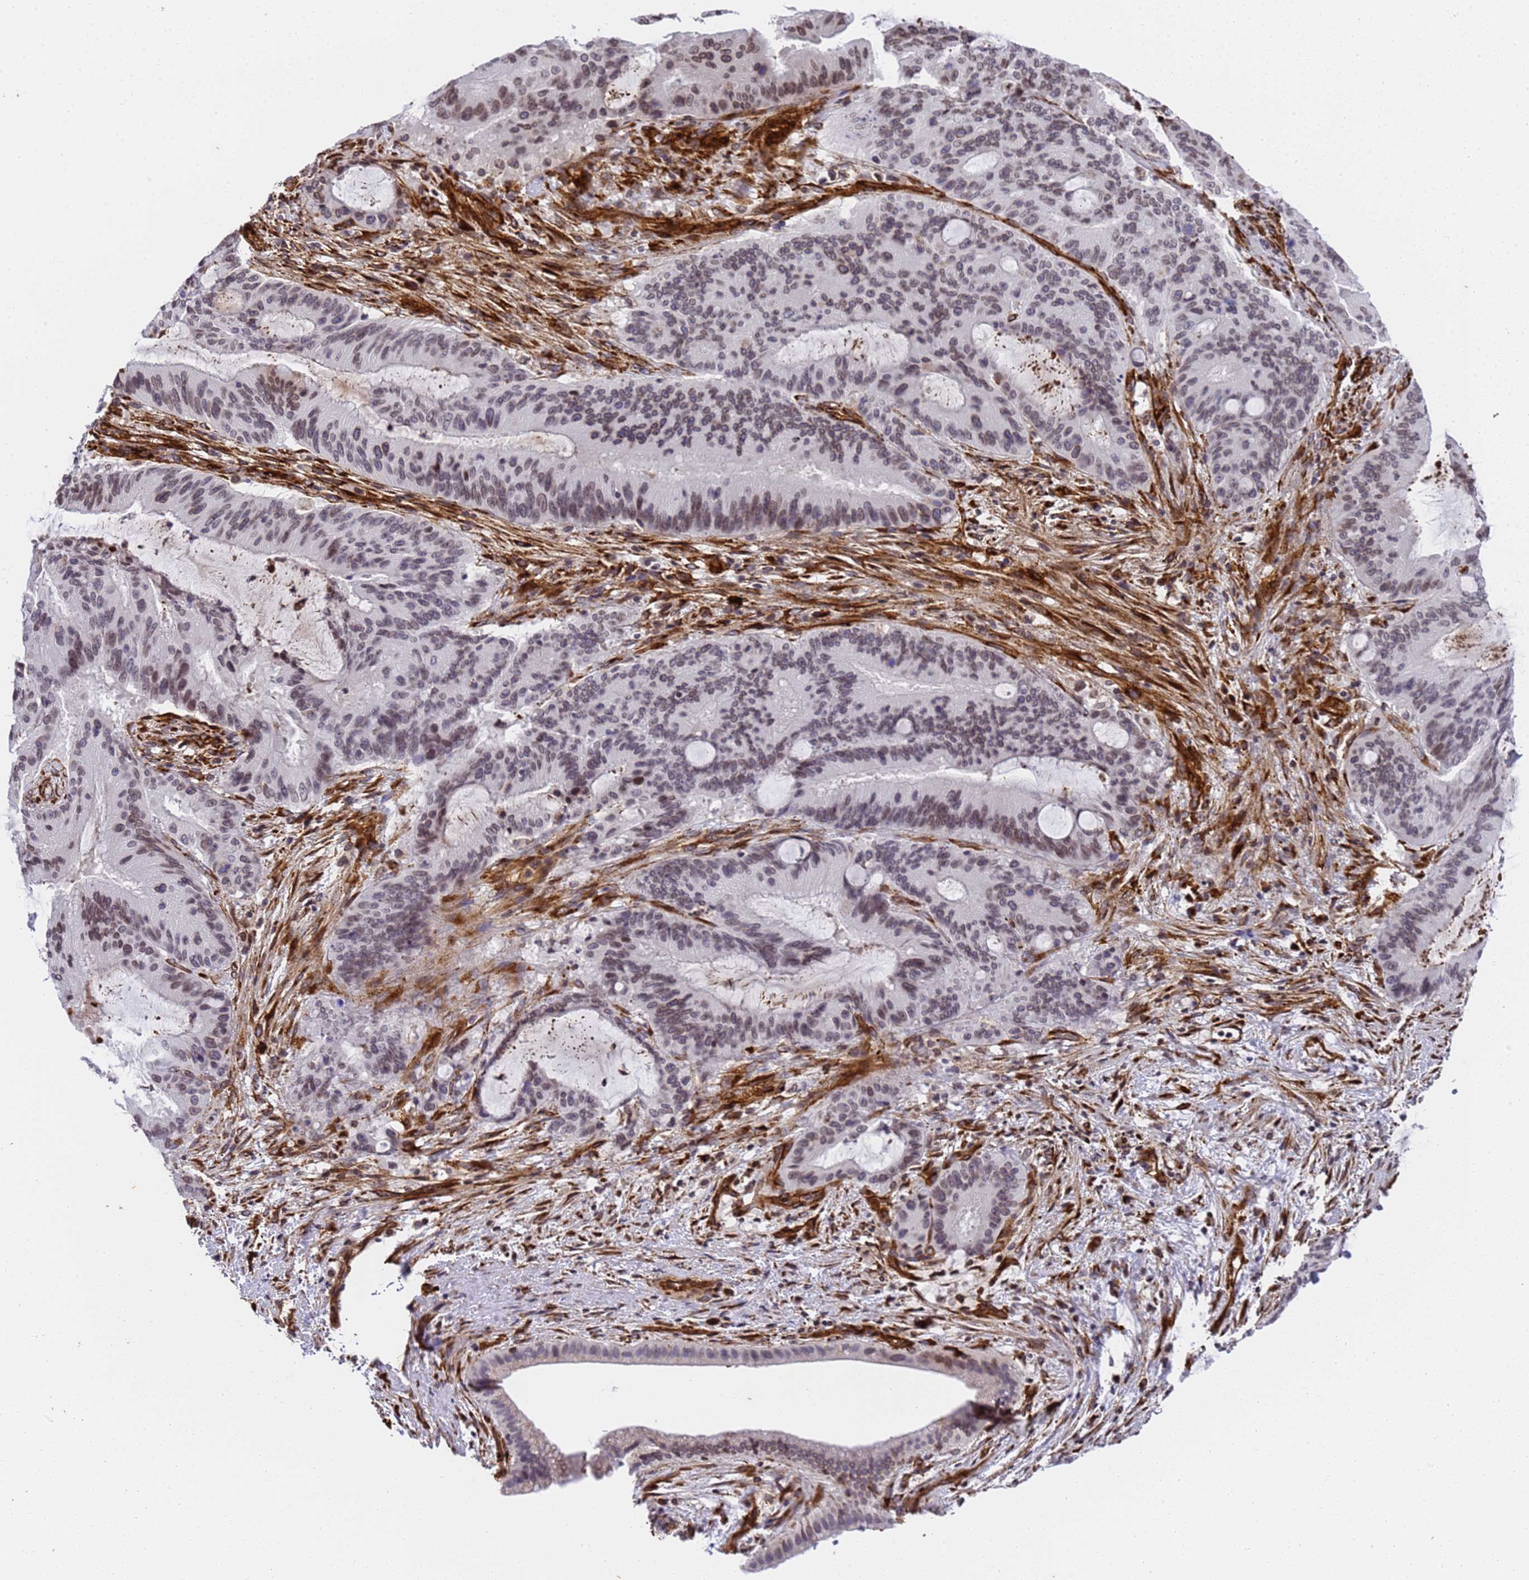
{"staining": {"intensity": "weak", "quantity": "<25%", "location": "nuclear"}, "tissue": "liver cancer", "cell_type": "Tumor cells", "image_type": "cancer", "snomed": [{"axis": "morphology", "description": "Normal tissue, NOS"}, {"axis": "morphology", "description": "Cholangiocarcinoma"}, {"axis": "topography", "description": "Liver"}, {"axis": "topography", "description": "Peripheral nerve tissue"}], "caption": "Liver cholangiocarcinoma was stained to show a protein in brown. There is no significant staining in tumor cells. The staining is performed using DAB brown chromogen with nuclei counter-stained in using hematoxylin.", "gene": "IGFBP7", "patient": {"sex": "female", "age": 73}}